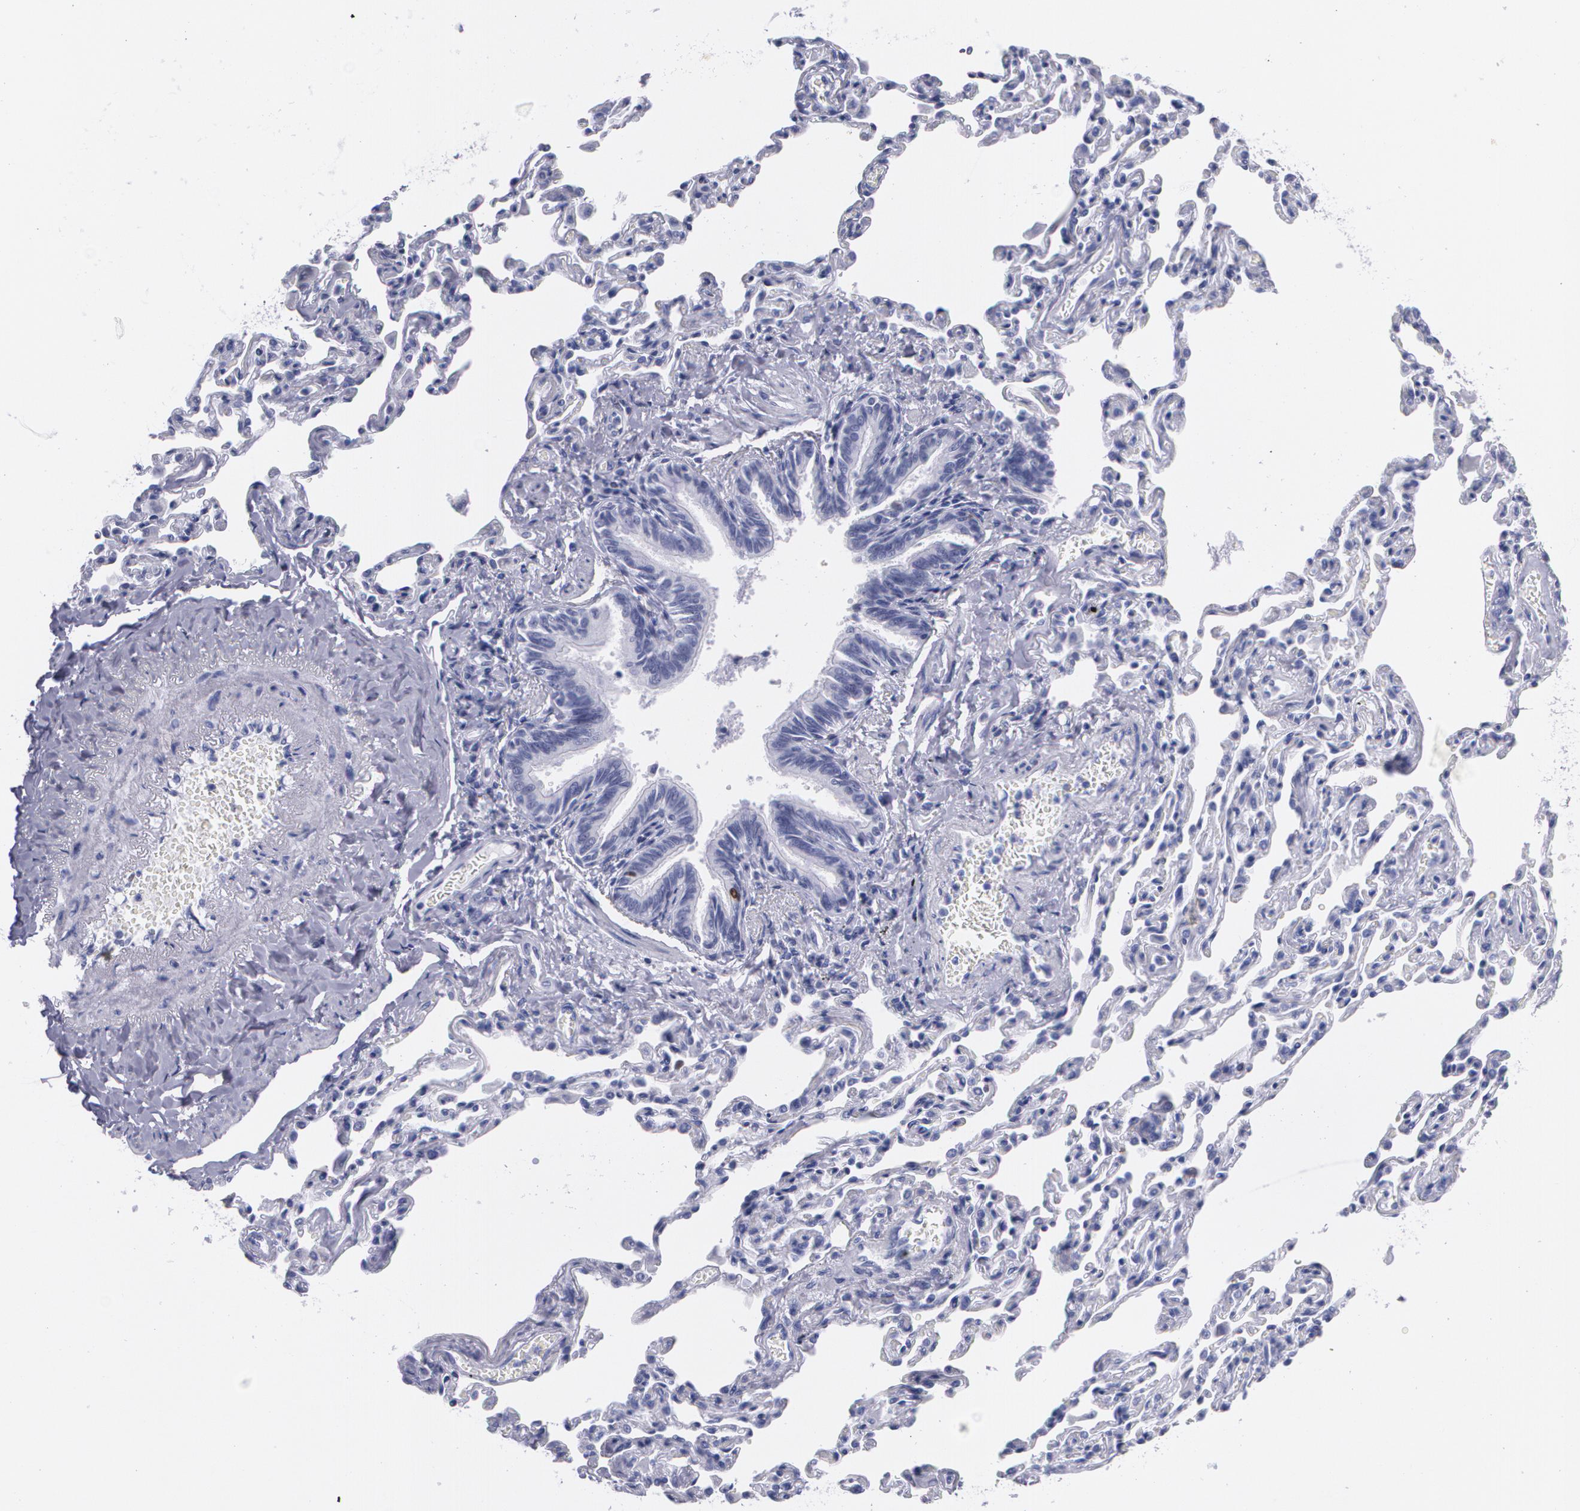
{"staining": {"intensity": "negative", "quantity": "none", "location": "none"}, "tissue": "bronchus", "cell_type": "Respiratory epithelial cells", "image_type": "normal", "snomed": [{"axis": "morphology", "description": "Normal tissue, NOS"}, {"axis": "topography", "description": "Lung"}], "caption": "An IHC micrograph of benign bronchus is shown. There is no staining in respiratory epithelial cells of bronchus.", "gene": "TP53", "patient": {"sex": "male", "age": 64}}